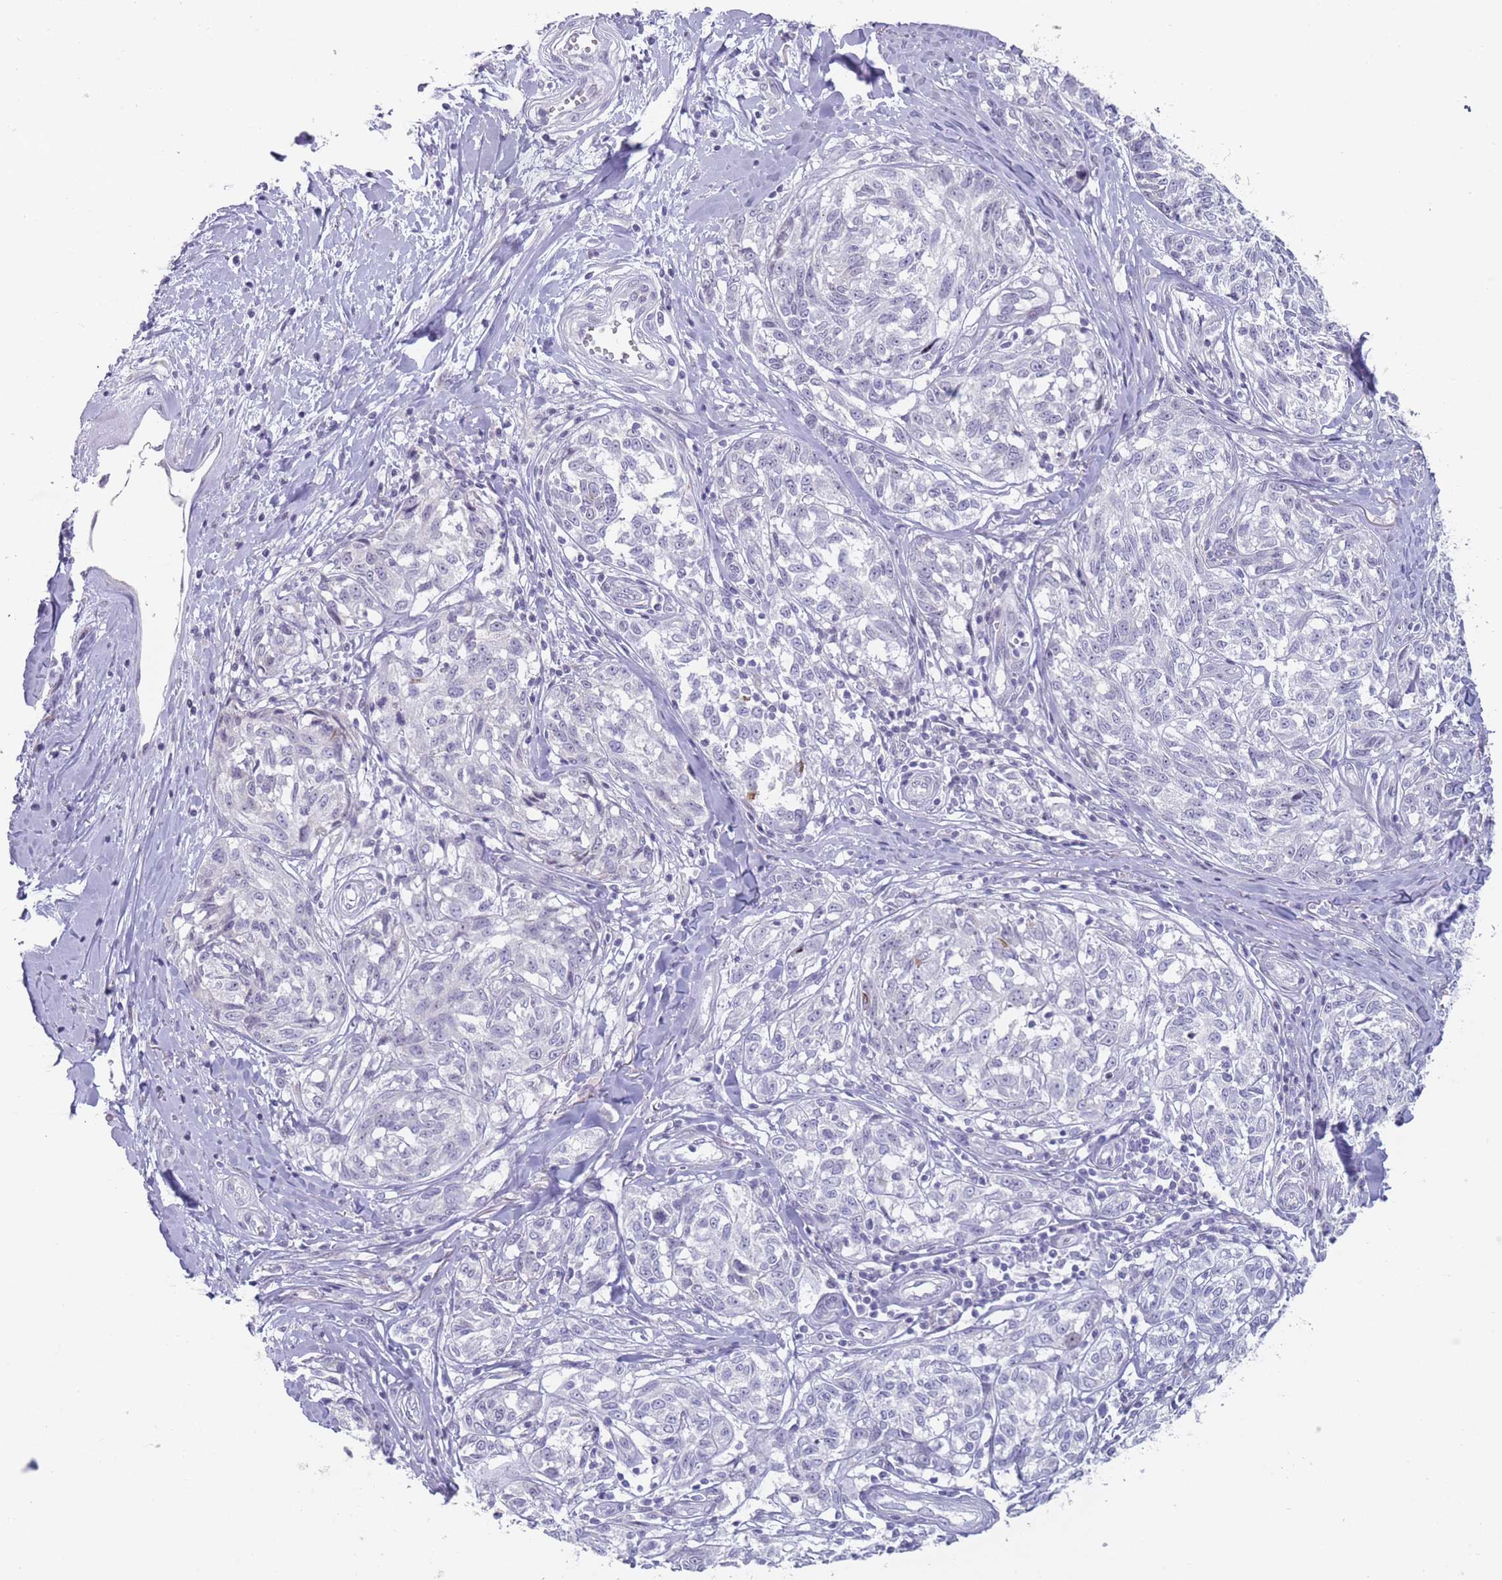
{"staining": {"intensity": "negative", "quantity": "none", "location": "none"}, "tissue": "melanoma", "cell_type": "Tumor cells", "image_type": "cancer", "snomed": [{"axis": "morphology", "description": "Normal tissue, NOS"}, {"axis": "morphology", "description": "Malignant melanoma, NOS"}, {"axis": "topography", "description": "Skin"}], "caption": "IHC micrograph of neoplastic tissue: human malignant melanoma stained with DAB reveals no significant protein expression in tumor cells.", "gene": "PAIP2B", "patient": {"sex": "female", "age": 64}}